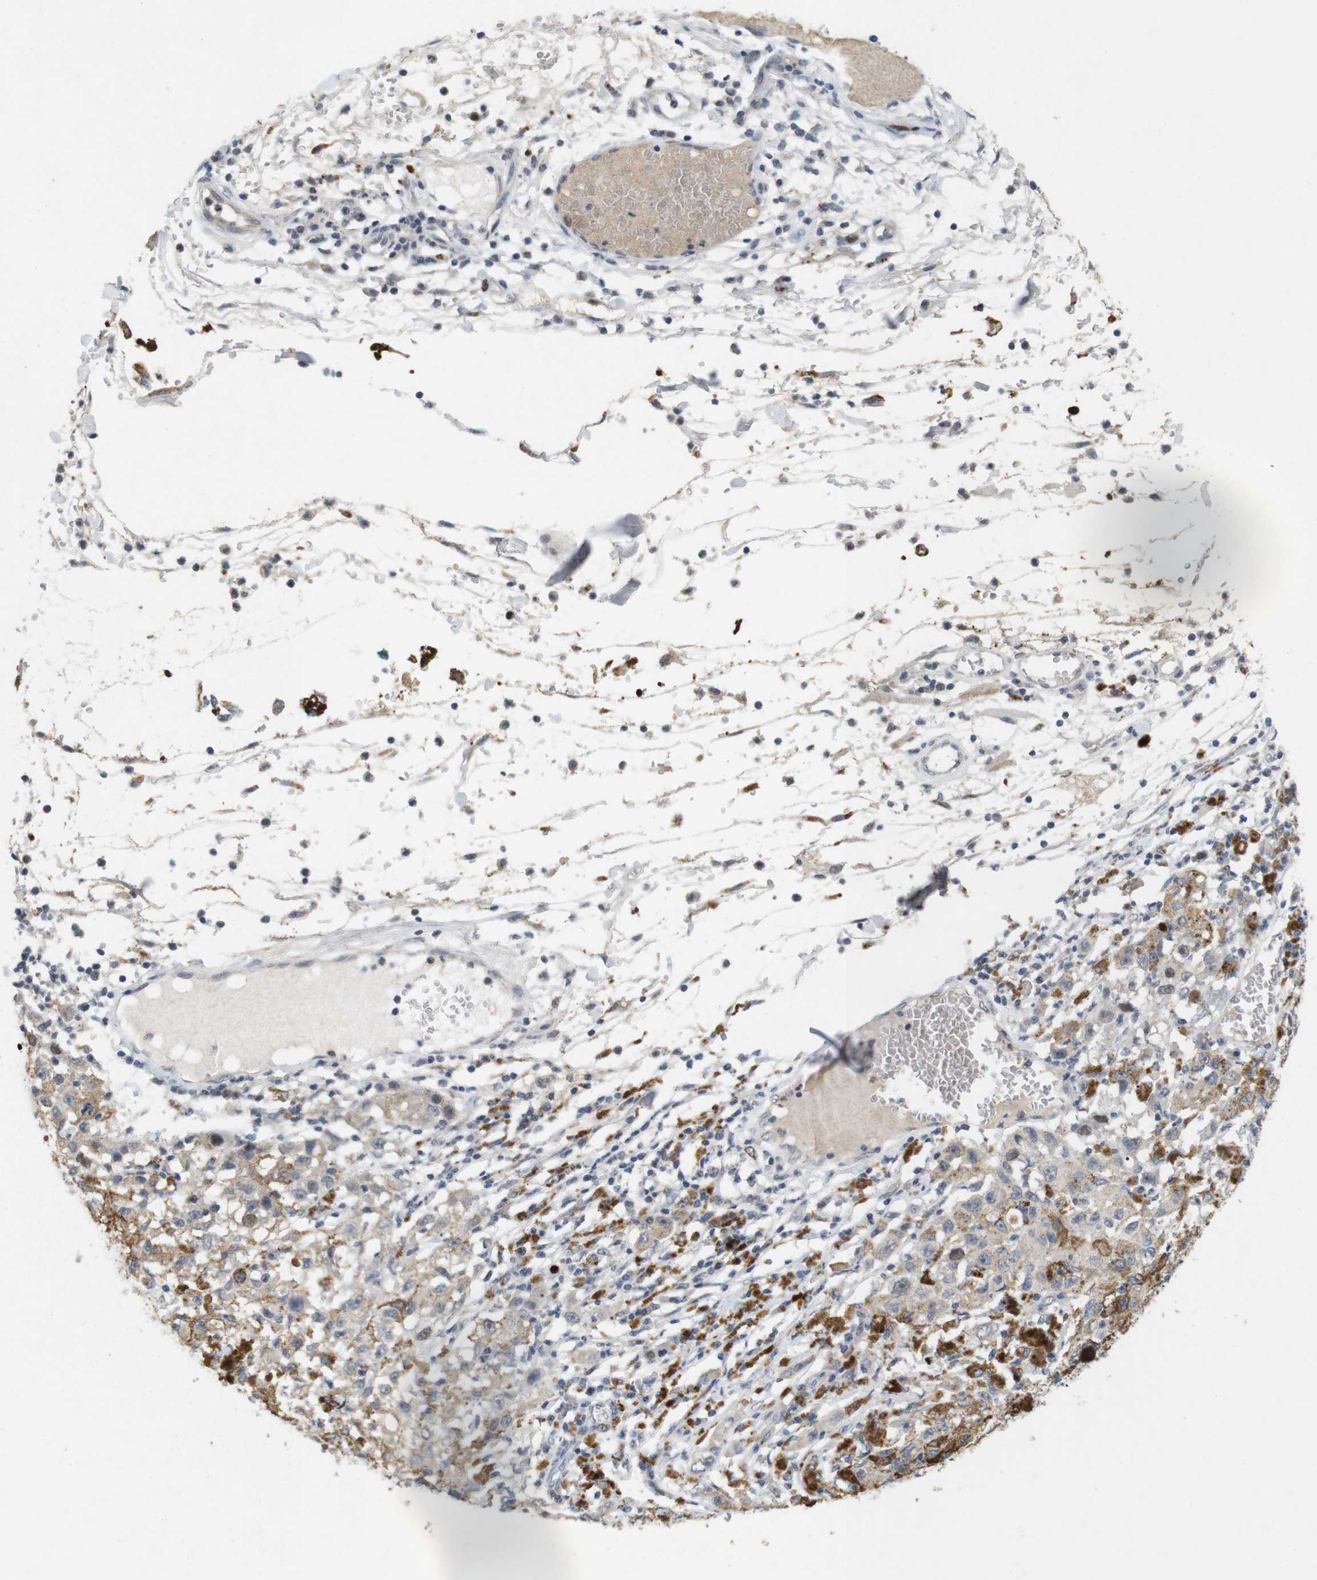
{"staining": {"intensity": "weak", "quantity": "25%-75%", "location": "cytoplasmic/membranous"}, "tissue": "melanoma", "cell_type": "Tumor cells", "image_type": "cancer", "snomed": [{"axis": "morphology", "description": "Malignant melanoma in situ"}, {"axis": "morphology", "description": "Malignant melanoma, NOS"}, {"axis": "topography", "description": "Skin"}], "caption": "Immunohistochemistry (IHC) of human melanoma displays low levels of weak cytoplasmic/membranous positivity in about 25%-75% of tumor cells.", "gene": "SKP2", "patient": {"sex": "female", "age": 88}}